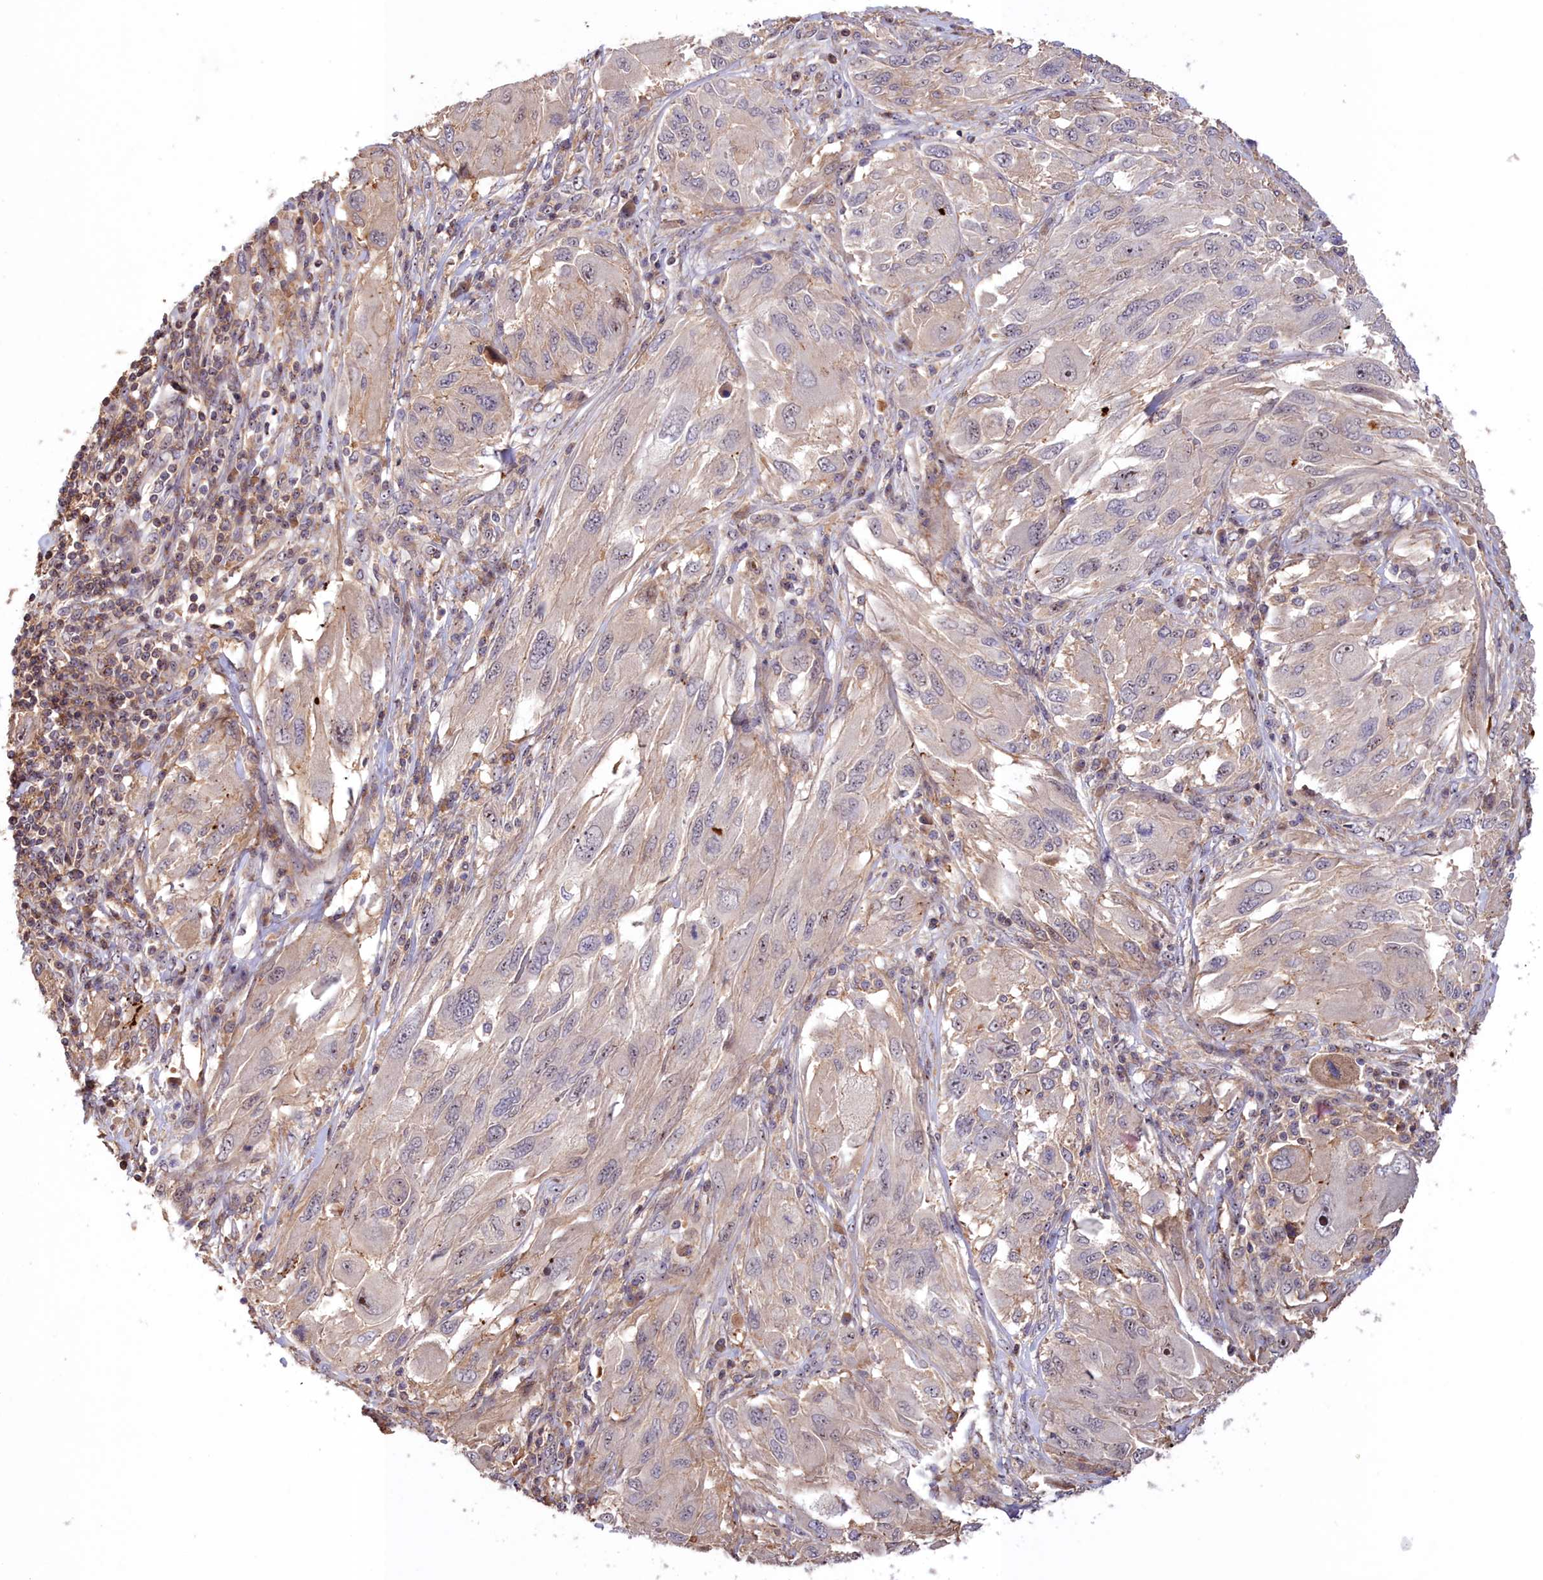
{"staining": {"intensity": "weak", "quantity": "<25%", "location": "cytoplasmic/membranous"}, "tissue": "melanoma", "cell_type": "Tumor cells", "image_type": "cancer", "snomed": [{"axis": "morphology", "description": "Malignant melanoma, NOS"}, {"axis": "topography", "description": "Skin"}], "caption": "Immunohistochemistry (IHC) photomicrograph of malignant melanoma stained for a protein (brown), which shows no expression in tumor cells.", "gene": "NEURL4", "patient": {"sex": "female", "age": 91}}